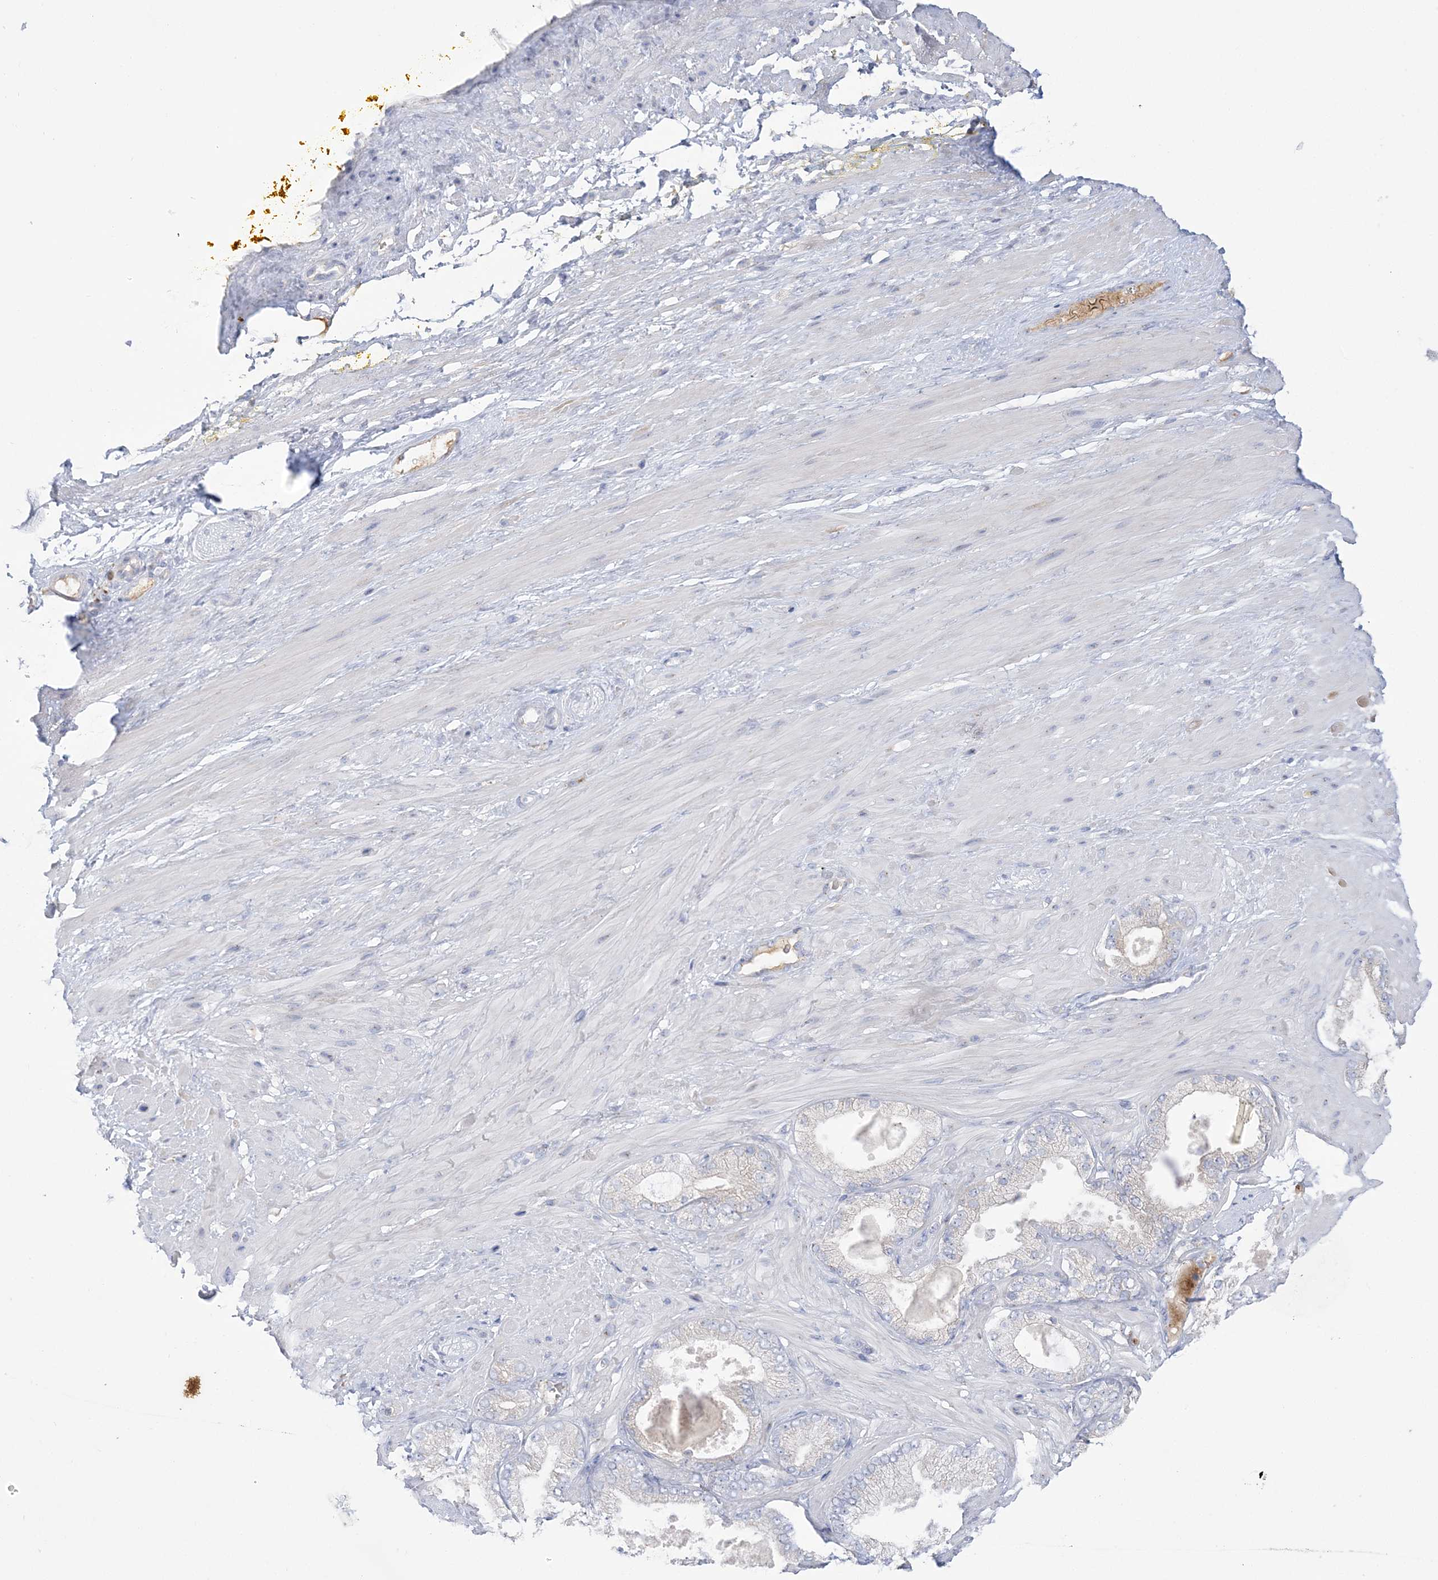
{"staining": {"intensity": "negative", "quantity": "none", "location": "none"}, "tissue": "adipose tissue", "cell_type": "Adipocytes", "image_type": "normal", "snomed": [{"axis": "morphology", "description": "Normal tissue, NOS"}, {"axis": "morphology", "description": "Adenocarcinoma, Low grade"}, {"axis": "topography", "description": "Prostate"}, {"axis": "topography", "description": "Peripheral nerve tissue"}], "caption": "Photomicrograph shows no significant protein positivity in adipocytes of normal adipose tissue. Brightfield microscopy of immunohistochemistry stained with DAB (3,3'-diaminobenzidine) (brown) and hematoxylin (blue), captured at high magnification.", "gene": "SEMA3D", "patient": {"sex": "male", "age": 63}}